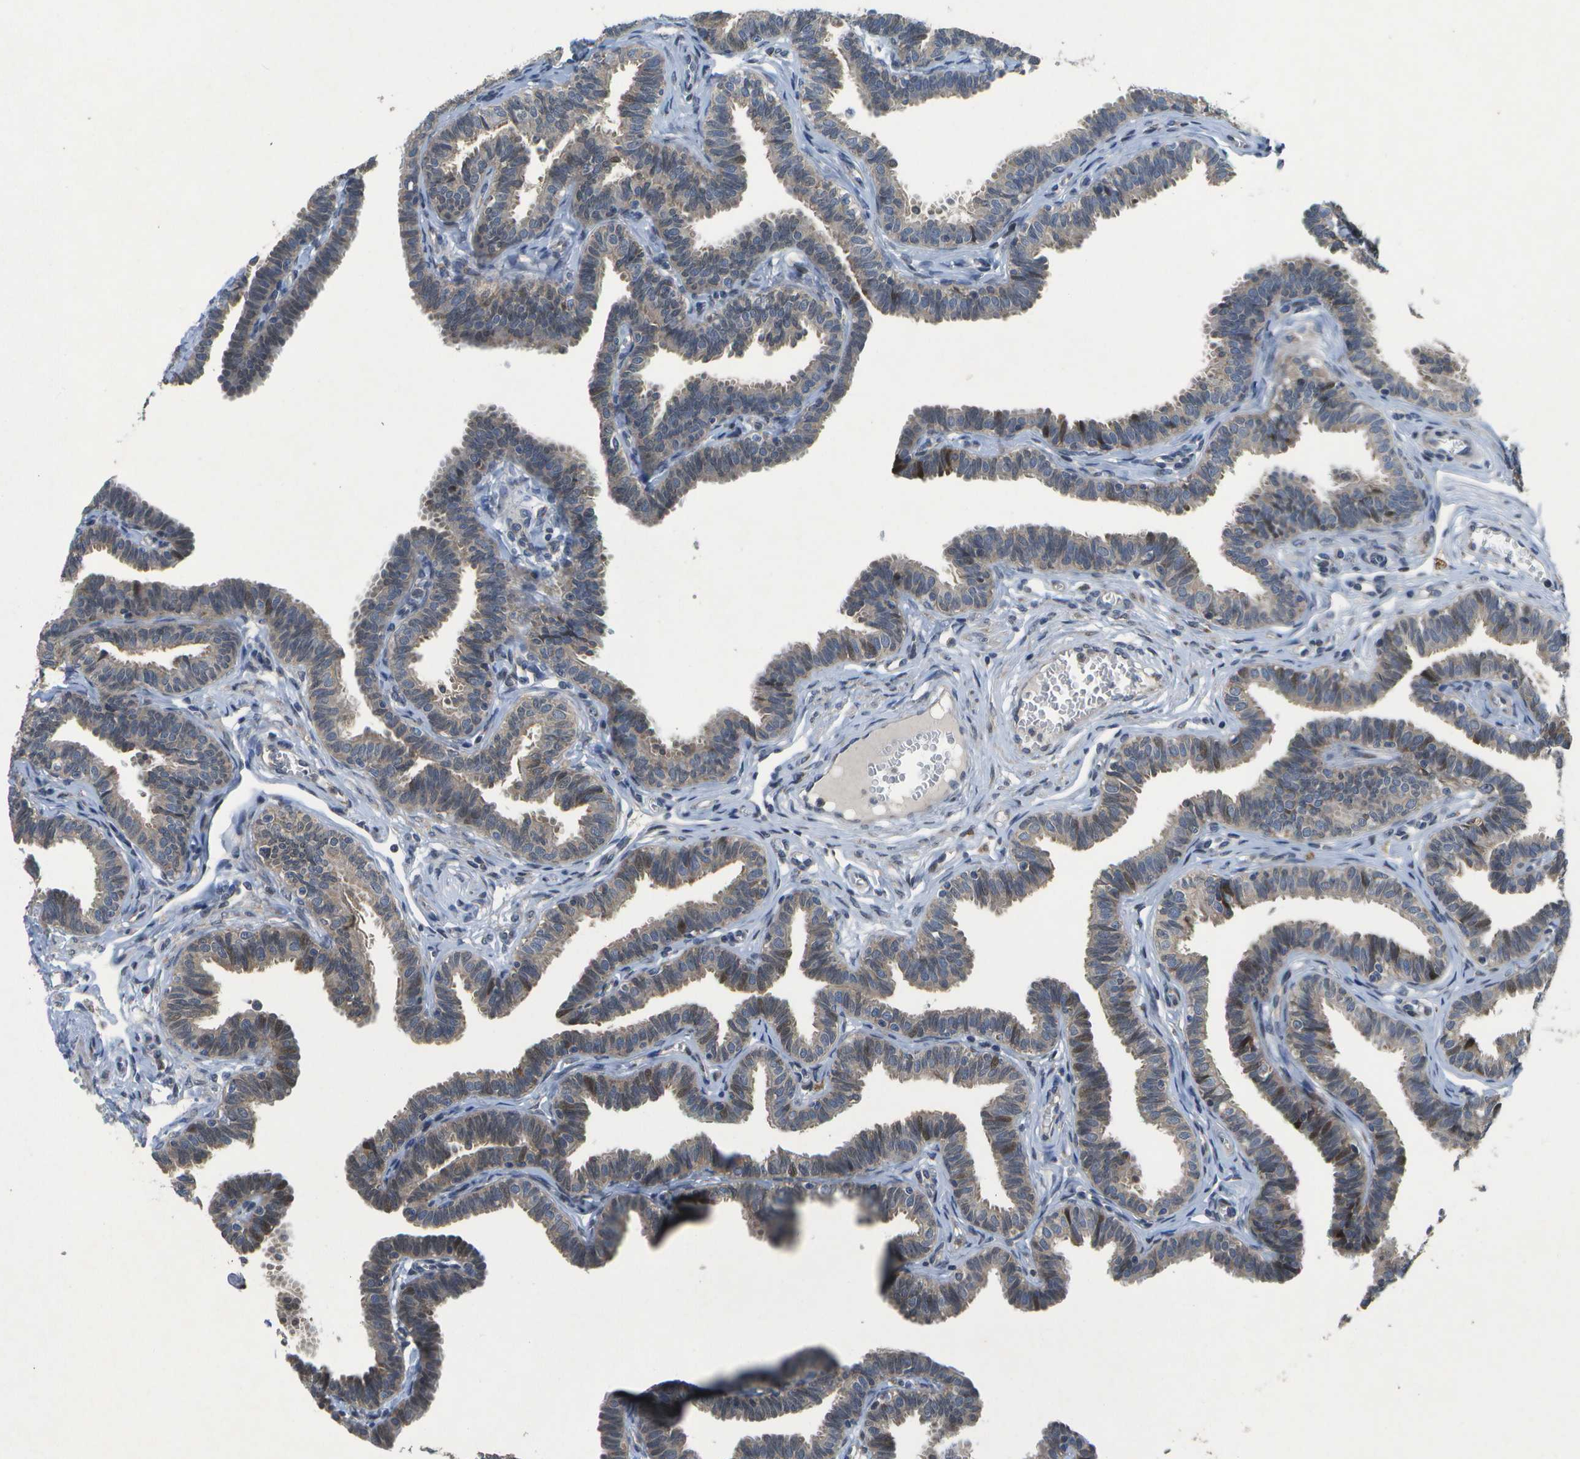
{"staining": {"intensity": "weak", "quantity": ">75%", "location": "cytoplasmic/membranous,nuclear"}, "tissue": "fallopian tube", "cell_type": "Glandular cells", "image_type": "normal", "snomed": [{"axis": "morphology", "description": "Normal tissue, NOS"}, {"axis": "topography", "description": "Fallopian tube"}, {"axis": "topography", "description": "Ovary"}], "caption": "Immunohistochemistry (DAB (3,3'-diaminobenzidine)) staining of unremarkable human fallopian tube exhibits weak cytoplasmic/membranous,nuclear protein staining in about >75% of glandular cells.", "gene": "HADHA", "patient": {"sex": "female", "age": 23}}